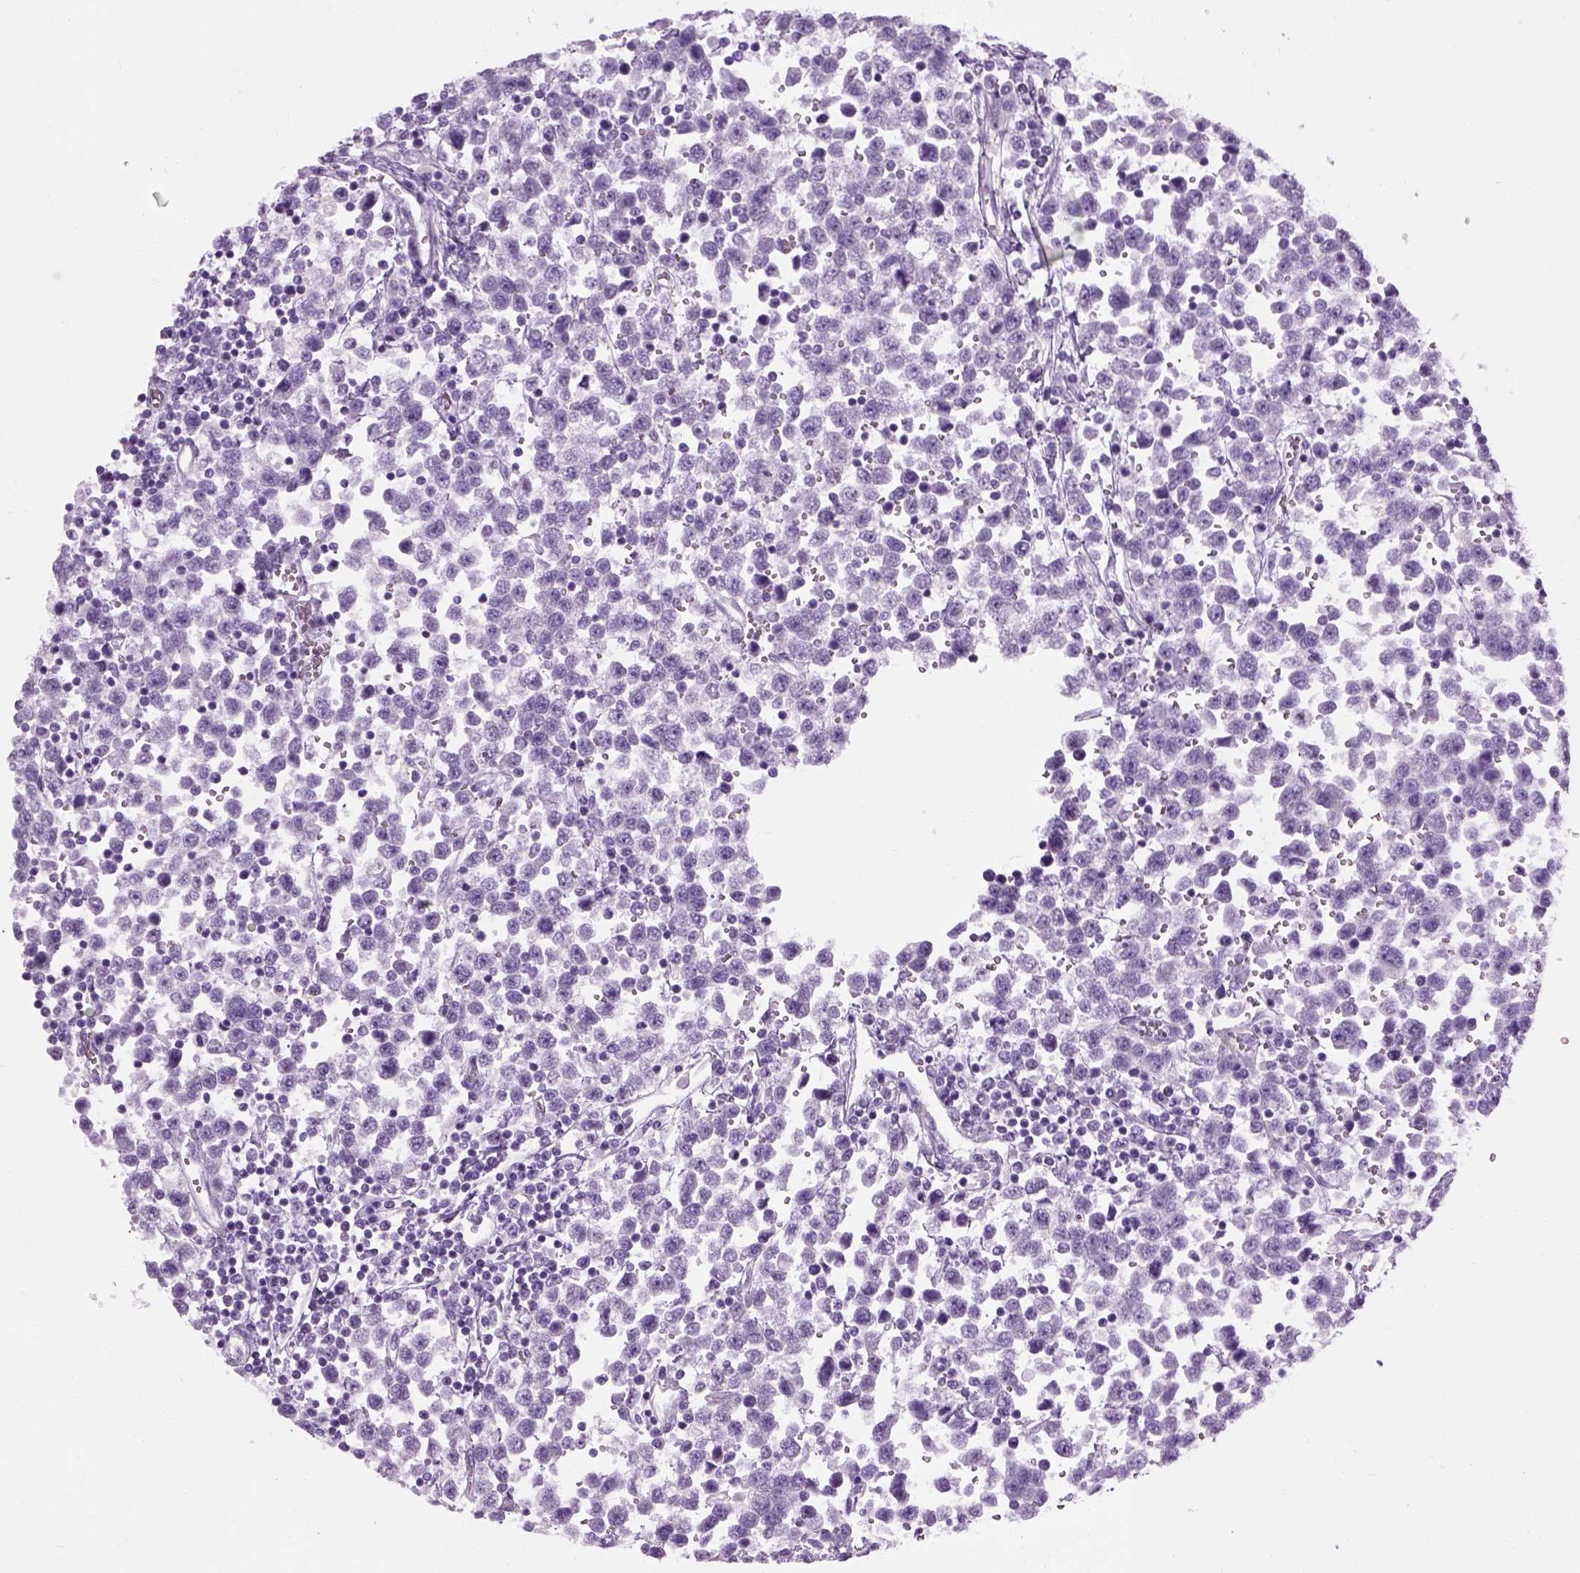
{"staining": {"intensity": "negative", "quantity": "none", "location": "none"}, "tissue": "testis cancer", "cell_type": "Tumor cells", "image_type": "cancer", "snomed": [{"axis": "morphology", "description": "Seminoma, NOS"}, {"axis": "topography", "description": "Testis"}], "caption": "The immunohistochemistry image has no significant positivity in tumor cells of testis cancer (seminoma) tissue.", "gene": "FAM161A", "patient": {"sex": "male", "age": 34}}